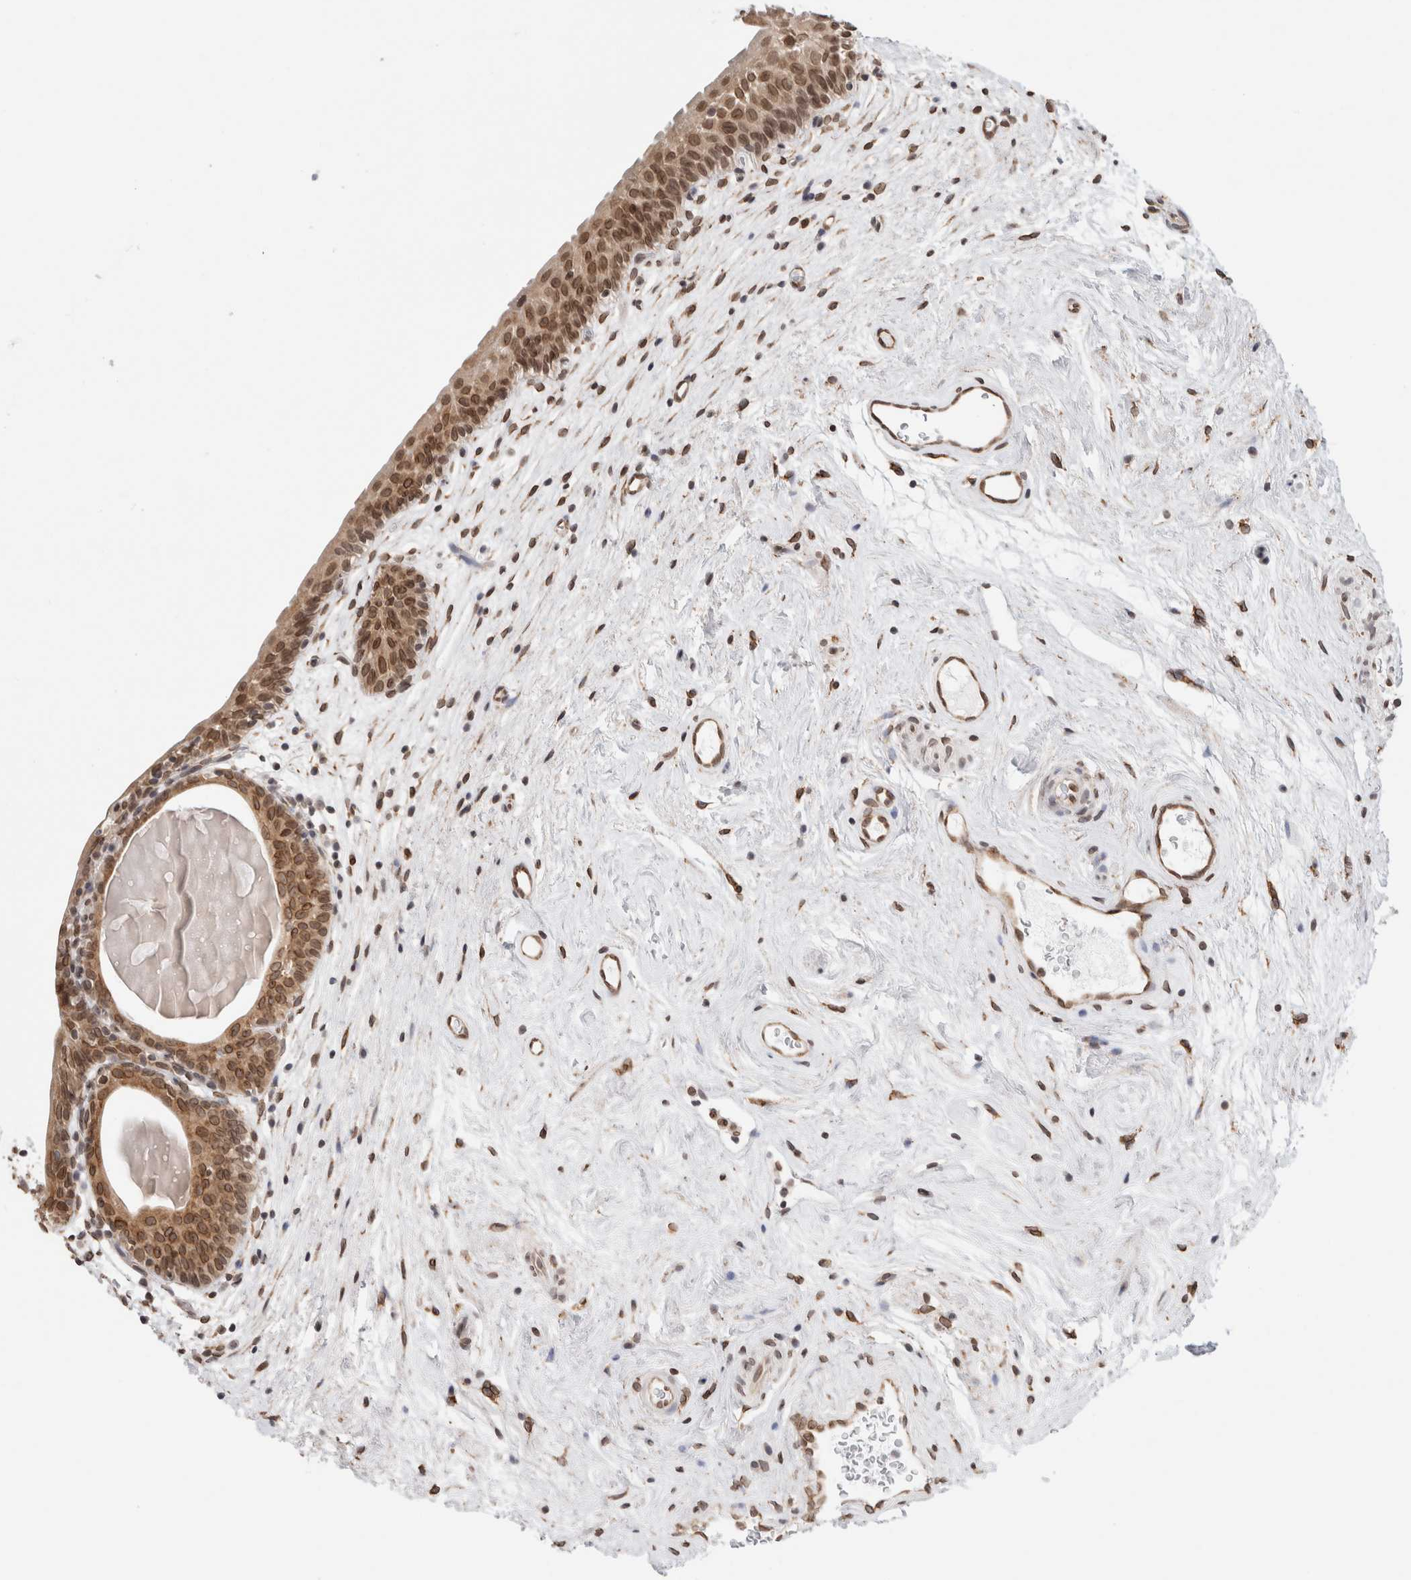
{"staining": {"intensity": "moderate", "quantity": ">75%", "location": "cytoplasmic/membranous,nuclear"}, "tissue": "urinary bladder", "cell_type": "Urothelial cells", "image_type": "normal", "snomed": [{"axis": "morphology", "description": "Normal tissue, NOS"}, {"axis": "topography", "description": "Urinary bladder"}], "caption": "Unremarkable urinary bladder was stained to show a protein in brown. There is medium levels of moderate cytoplasmic/membranous,nuclear positivity in approximately >75% of urothelial cells. (DAB (3,3'-diaminobenzidine) IHC, brown staining for protein, blue staining for nuclei).", "gene": "RBMX2", "patient": {"sex": "male", "age": 83}}